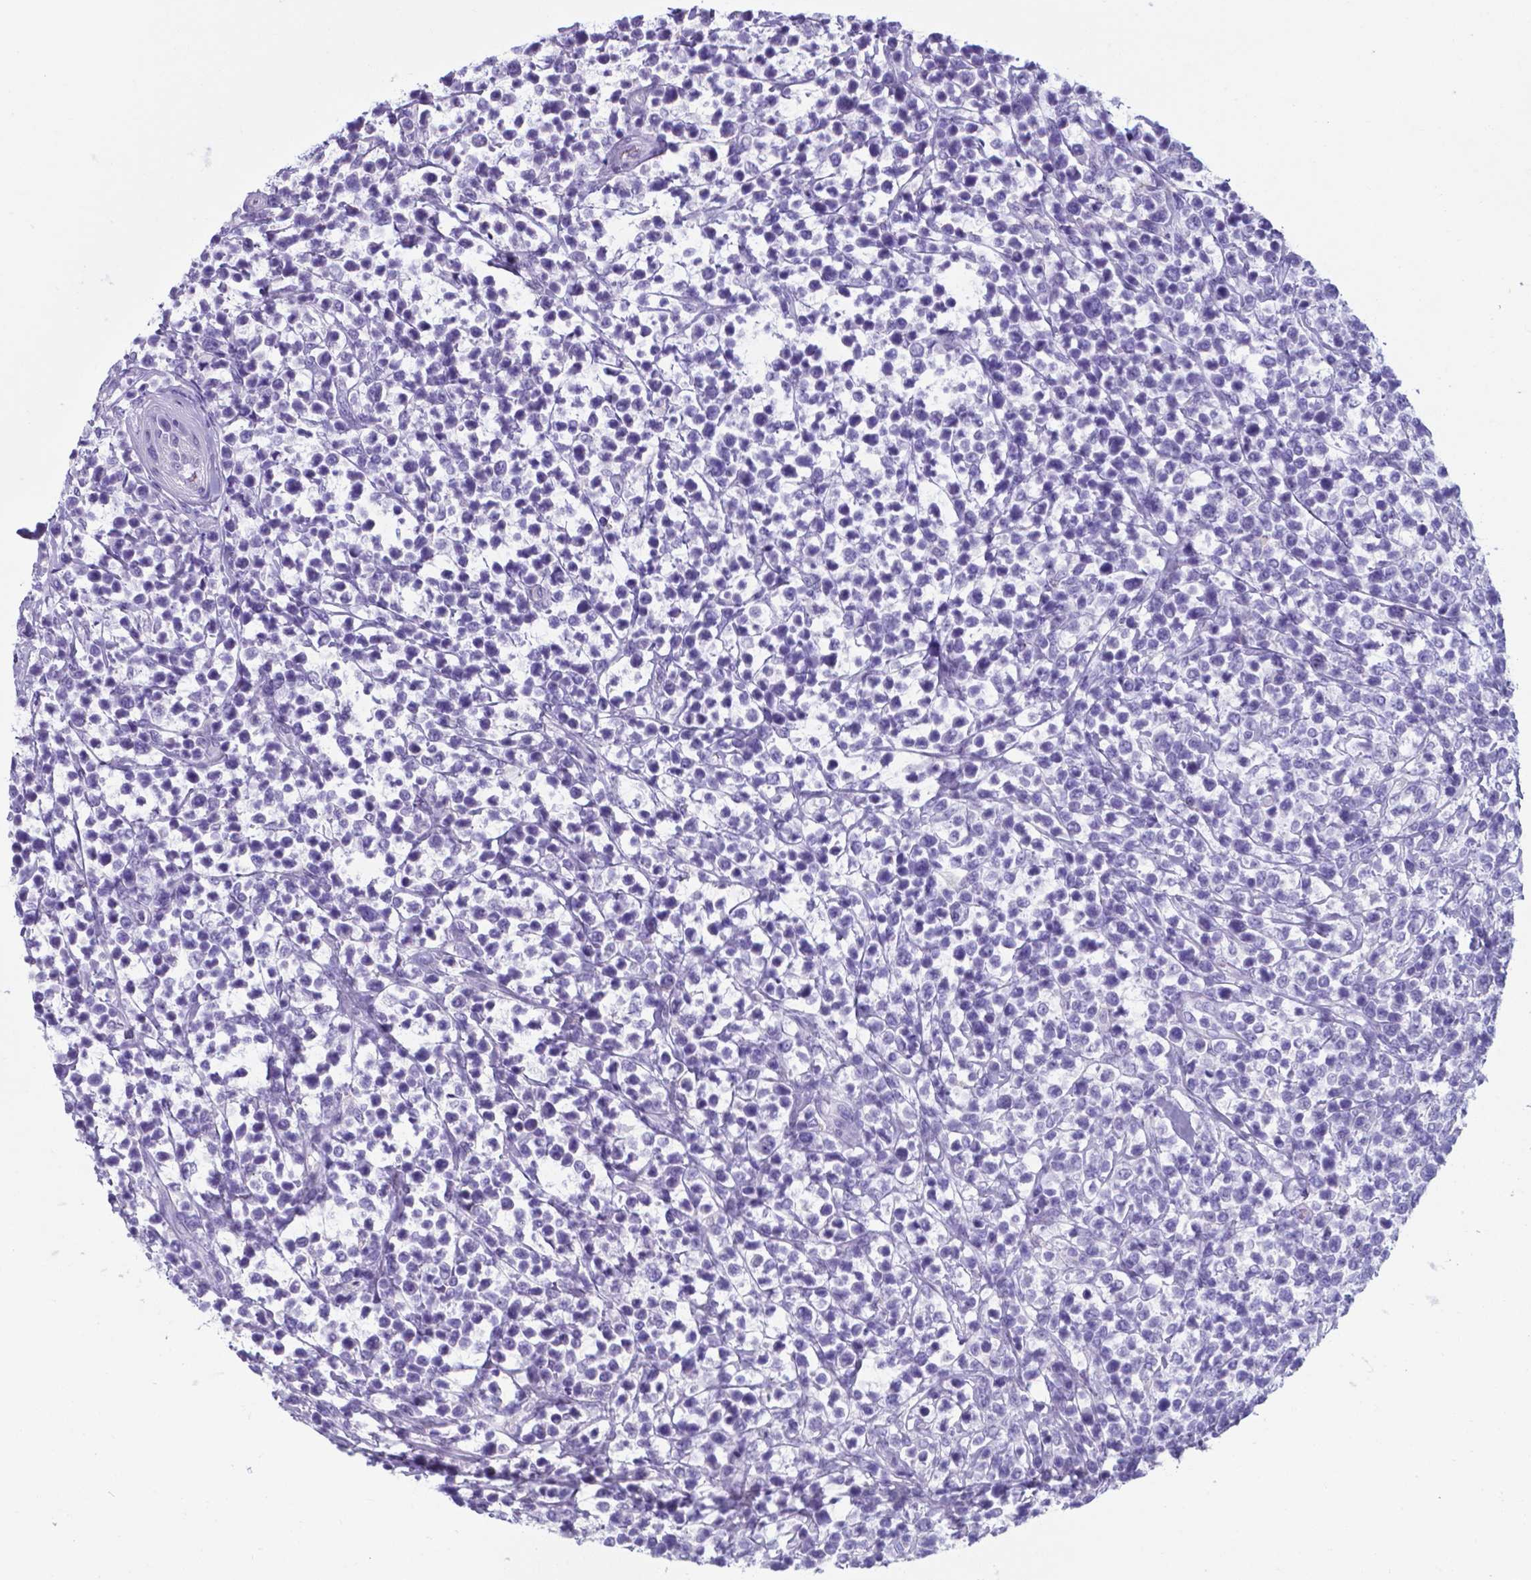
{"staining": {"intensity": "negative", "quantity": "none", "location": "none"}, "tissue": "lymphoma", "cell_type": "Tumor cells", "image_type": "cancer", "snomed": [{"axis": "morphology", "description": "Malignant lymphoma, non-Hodgkin's type, High grade"}, {"axis": "topography", "description": "Soft tissue"}], "caption": "DAB immunohistochemical staining of malignant lymphoma, non-Hodgkin's type (high-grade) reveals no significant staining in tumor cells.", "gene": "AP5B1", "patient": {"sex": "female", "age": 56}}